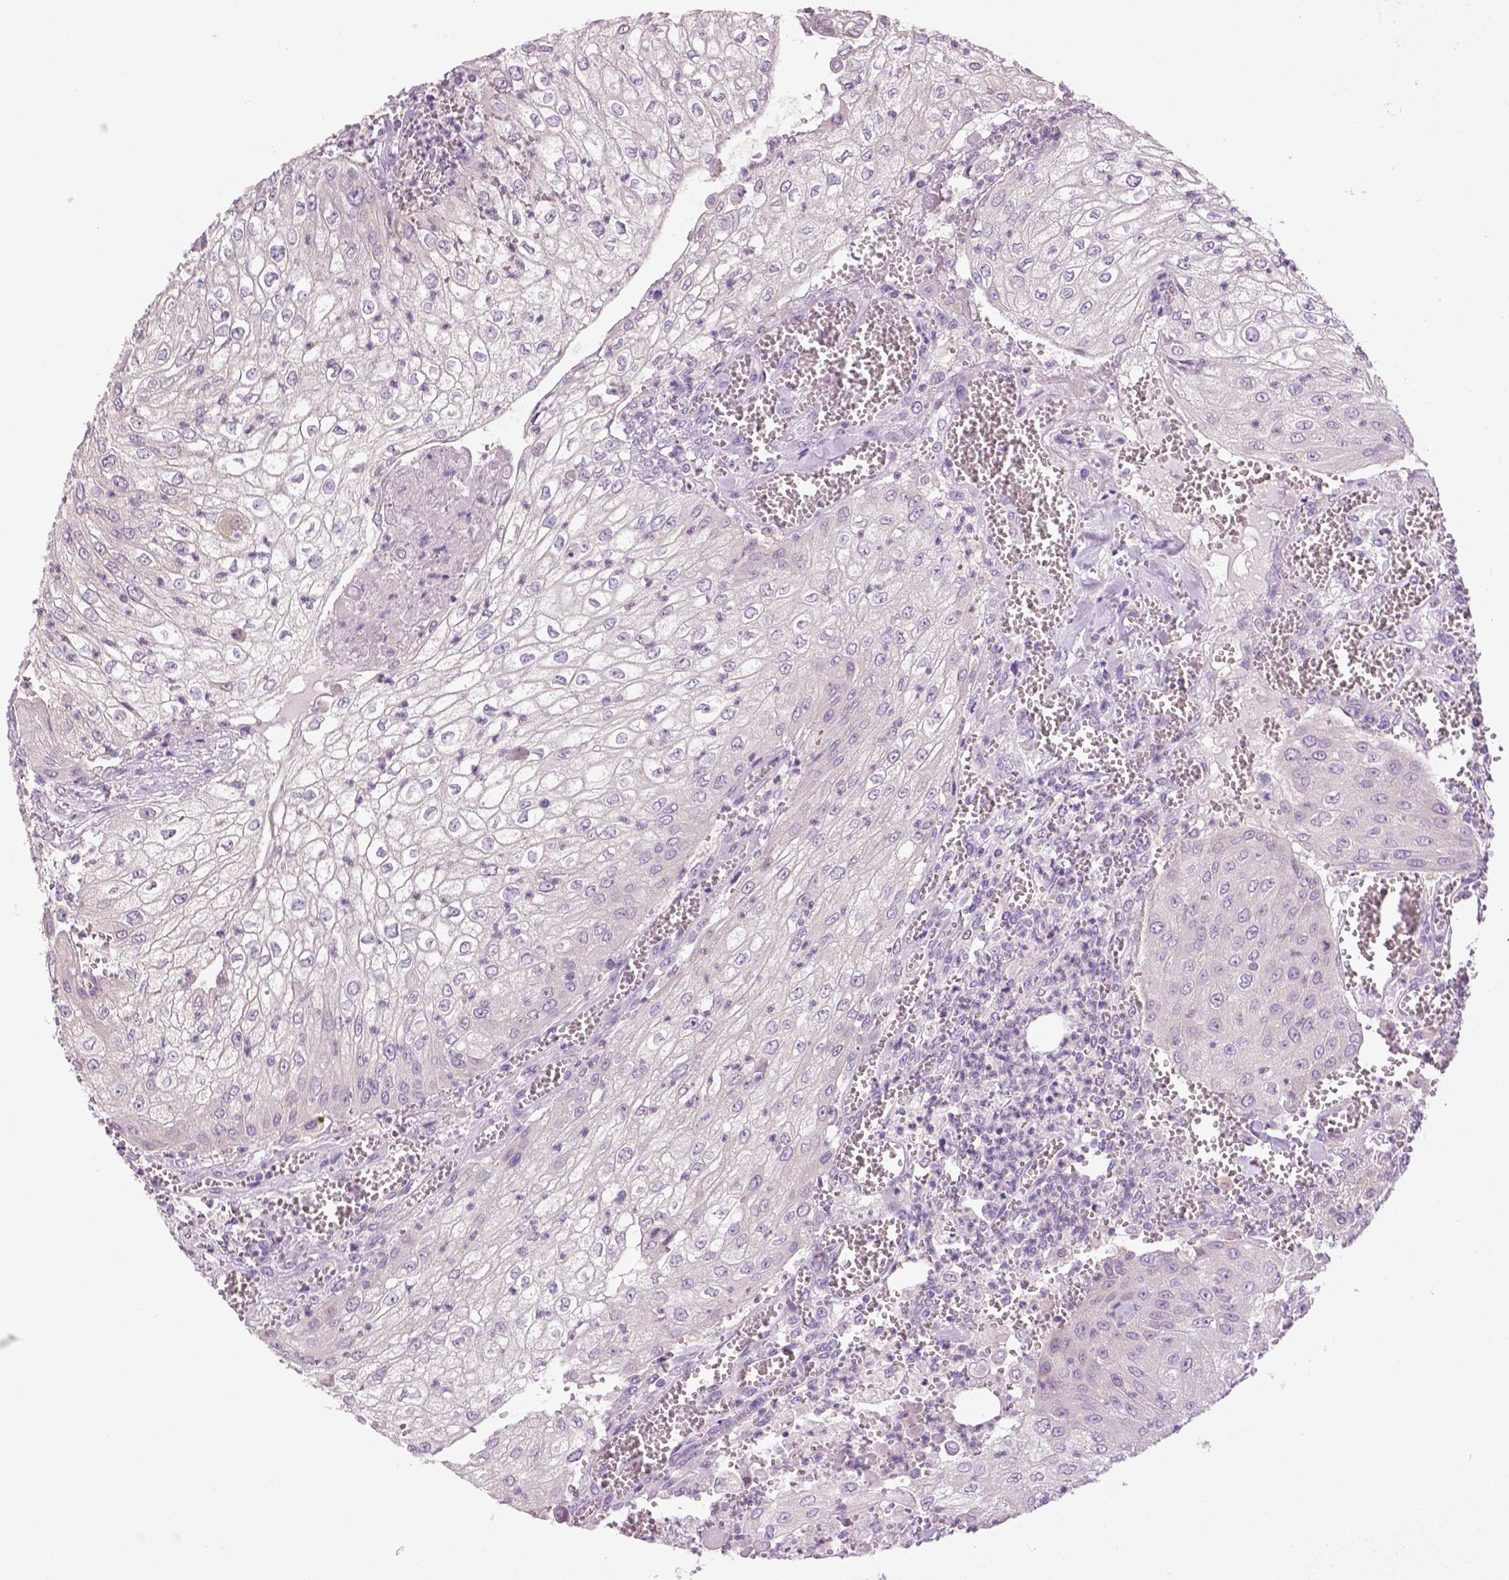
{"staining": {"intensity": "negative", "quantity": "none", "location": "none"}, "tissue": "urothelial cancer", "cell_type": "Tumor cells", "image_type": "cancer", "snomed": [{"axis": "morphology", "description": "Urothelial carcinoma, High grade"}, {"axis": "topography", "description": "Urinary bladder"}], "caption": "The micrograph demonstrates no significant positivity in tumor cells of high-grade urothelial carcinoma. (DAB (3,3'-diaminobenzidine) IHC visualized using brightfield microscopy, high magnification).", "gene": "DNAH12", "patient": {"sex": "male", "age": 62}}